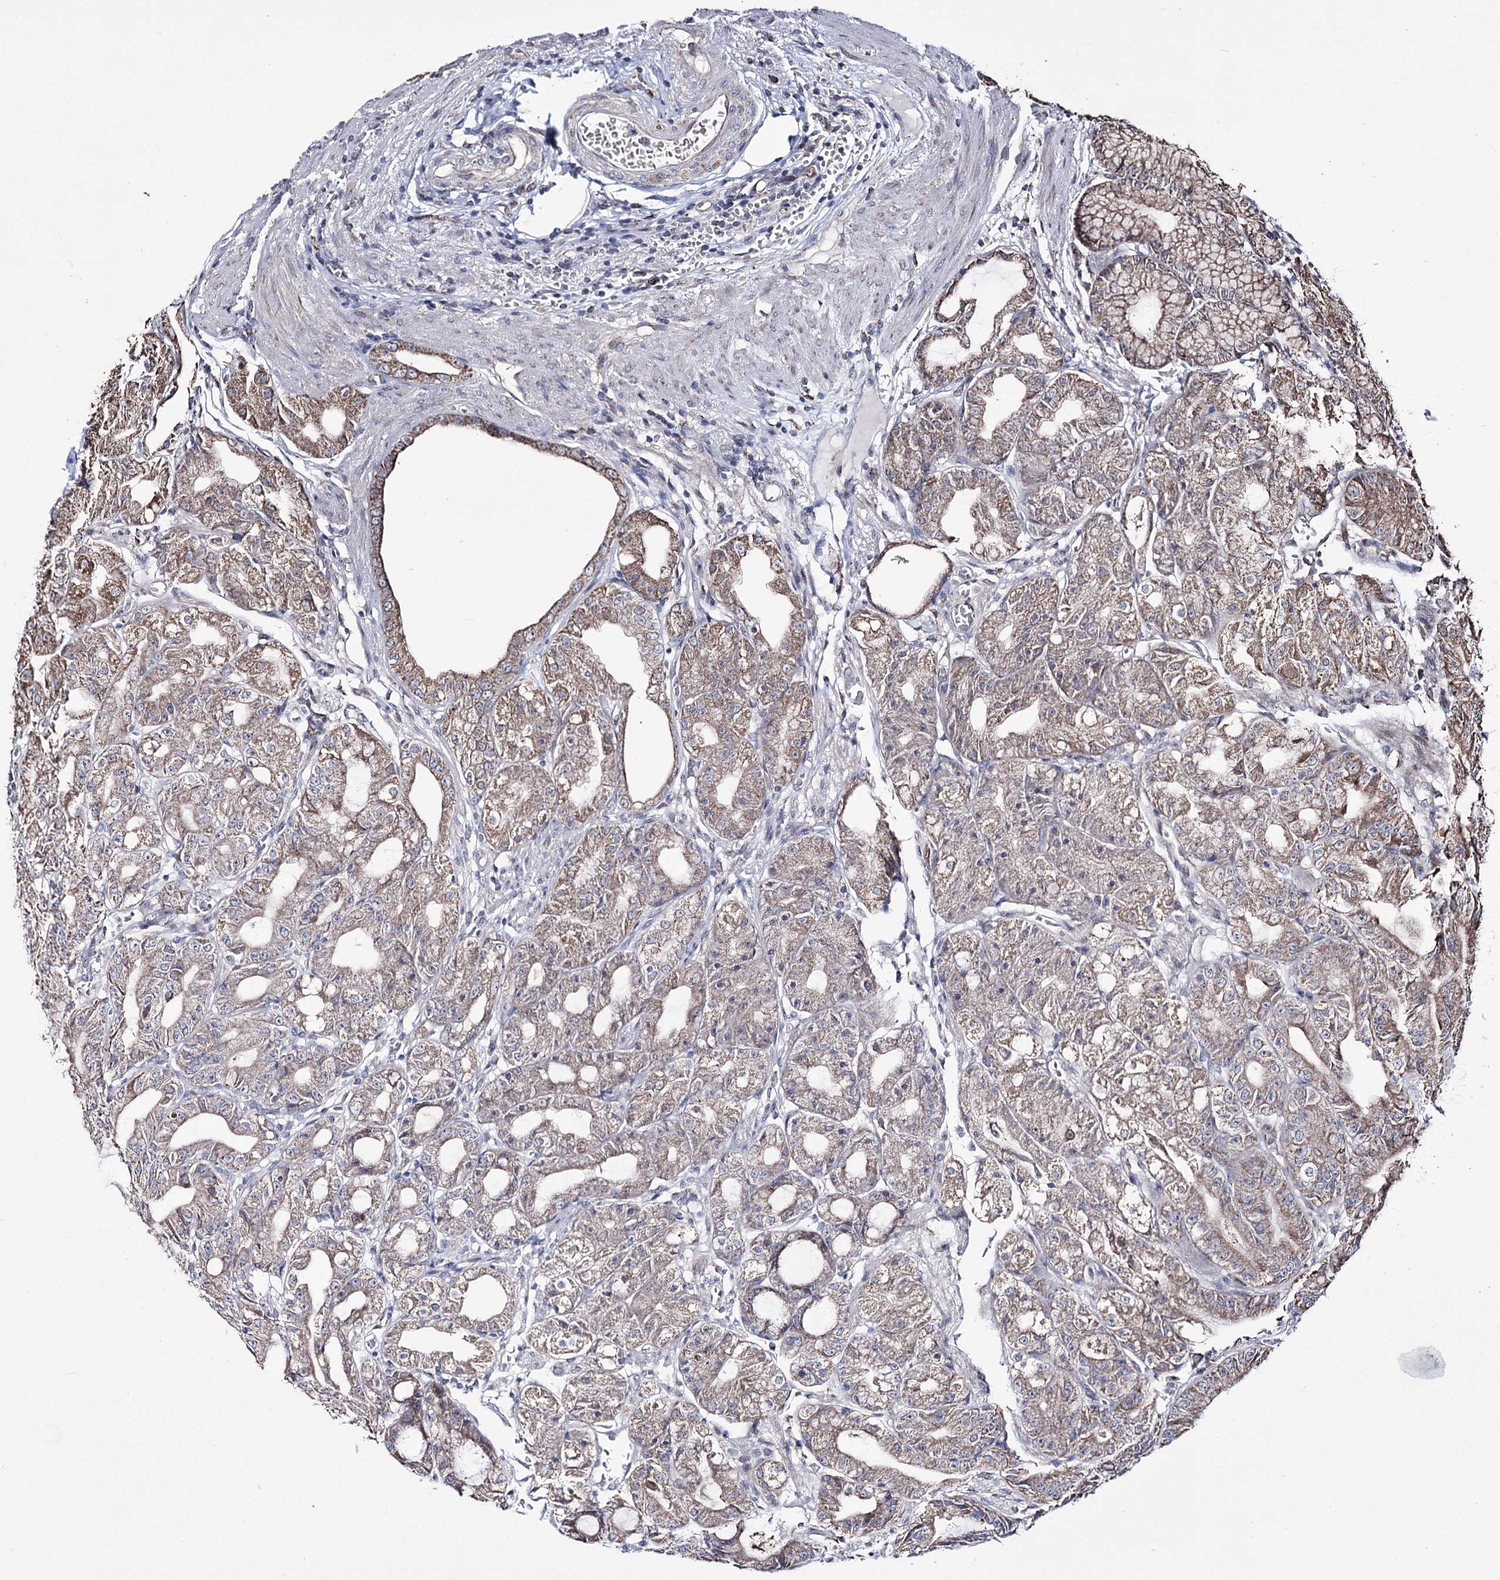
{"staining": {"intensity": "moderate", "quantity": ">75%", "location": "cytoplasmic/membranous"}, "tissue": "stomach", "cell_type": "Glandular cells", "image_type": "normal", "snomed": [{"axis": "morphology", "description": "Normal tissue, NOS"}, {"axis": "topography", "description": "Stomach, upper"}, {"axis": "topography", "description": "Stomach, lower"}], "caption": "A histopathology image of stomach stained for a protein displays moderate cytoplasmic/membranous brown staining in glandular cells.", "gene": "CREB3L4", "patient": {"sex": "male", "age": 71}}